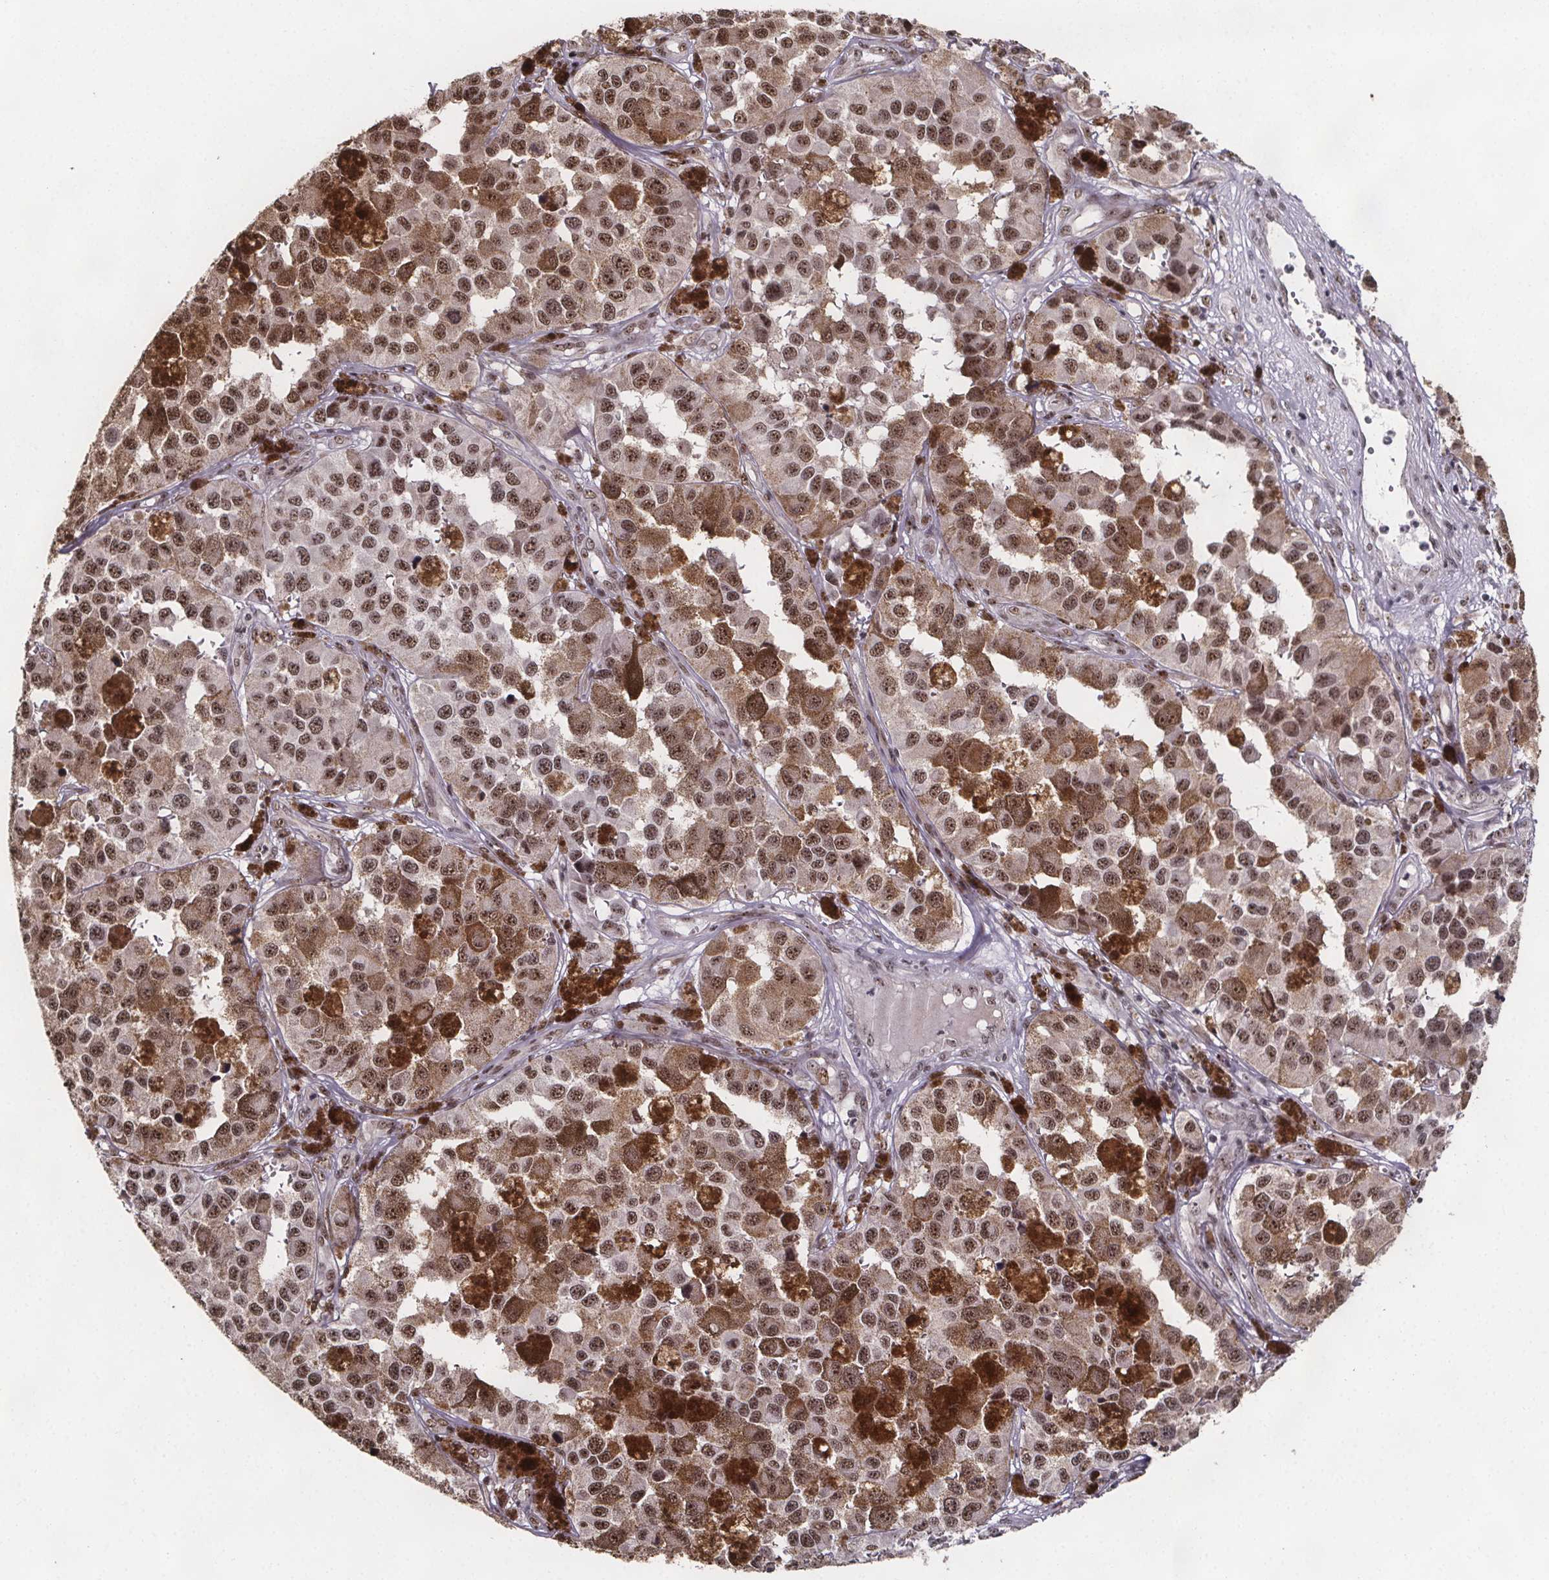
{"staining": {"intensity": "moderate", "quantity": ">75%", "location": "nuclear"}, "tissue": "melanoma", "cell_type": "Tumor cells", "image_type": "cancer", "snomed": [{"axis": "morphology", "description": "Malignant melanoma, NOS"}, {"axis": "topography", "description": "Skin"}], "caption": "Immunohistochemical staining of melanoma exhibits medium levels of moderate nuclear protein positivity in approximately >75% of tumor cells.", "gene": "U2SURP", "patient": {"sex": "female", "age": 58}}